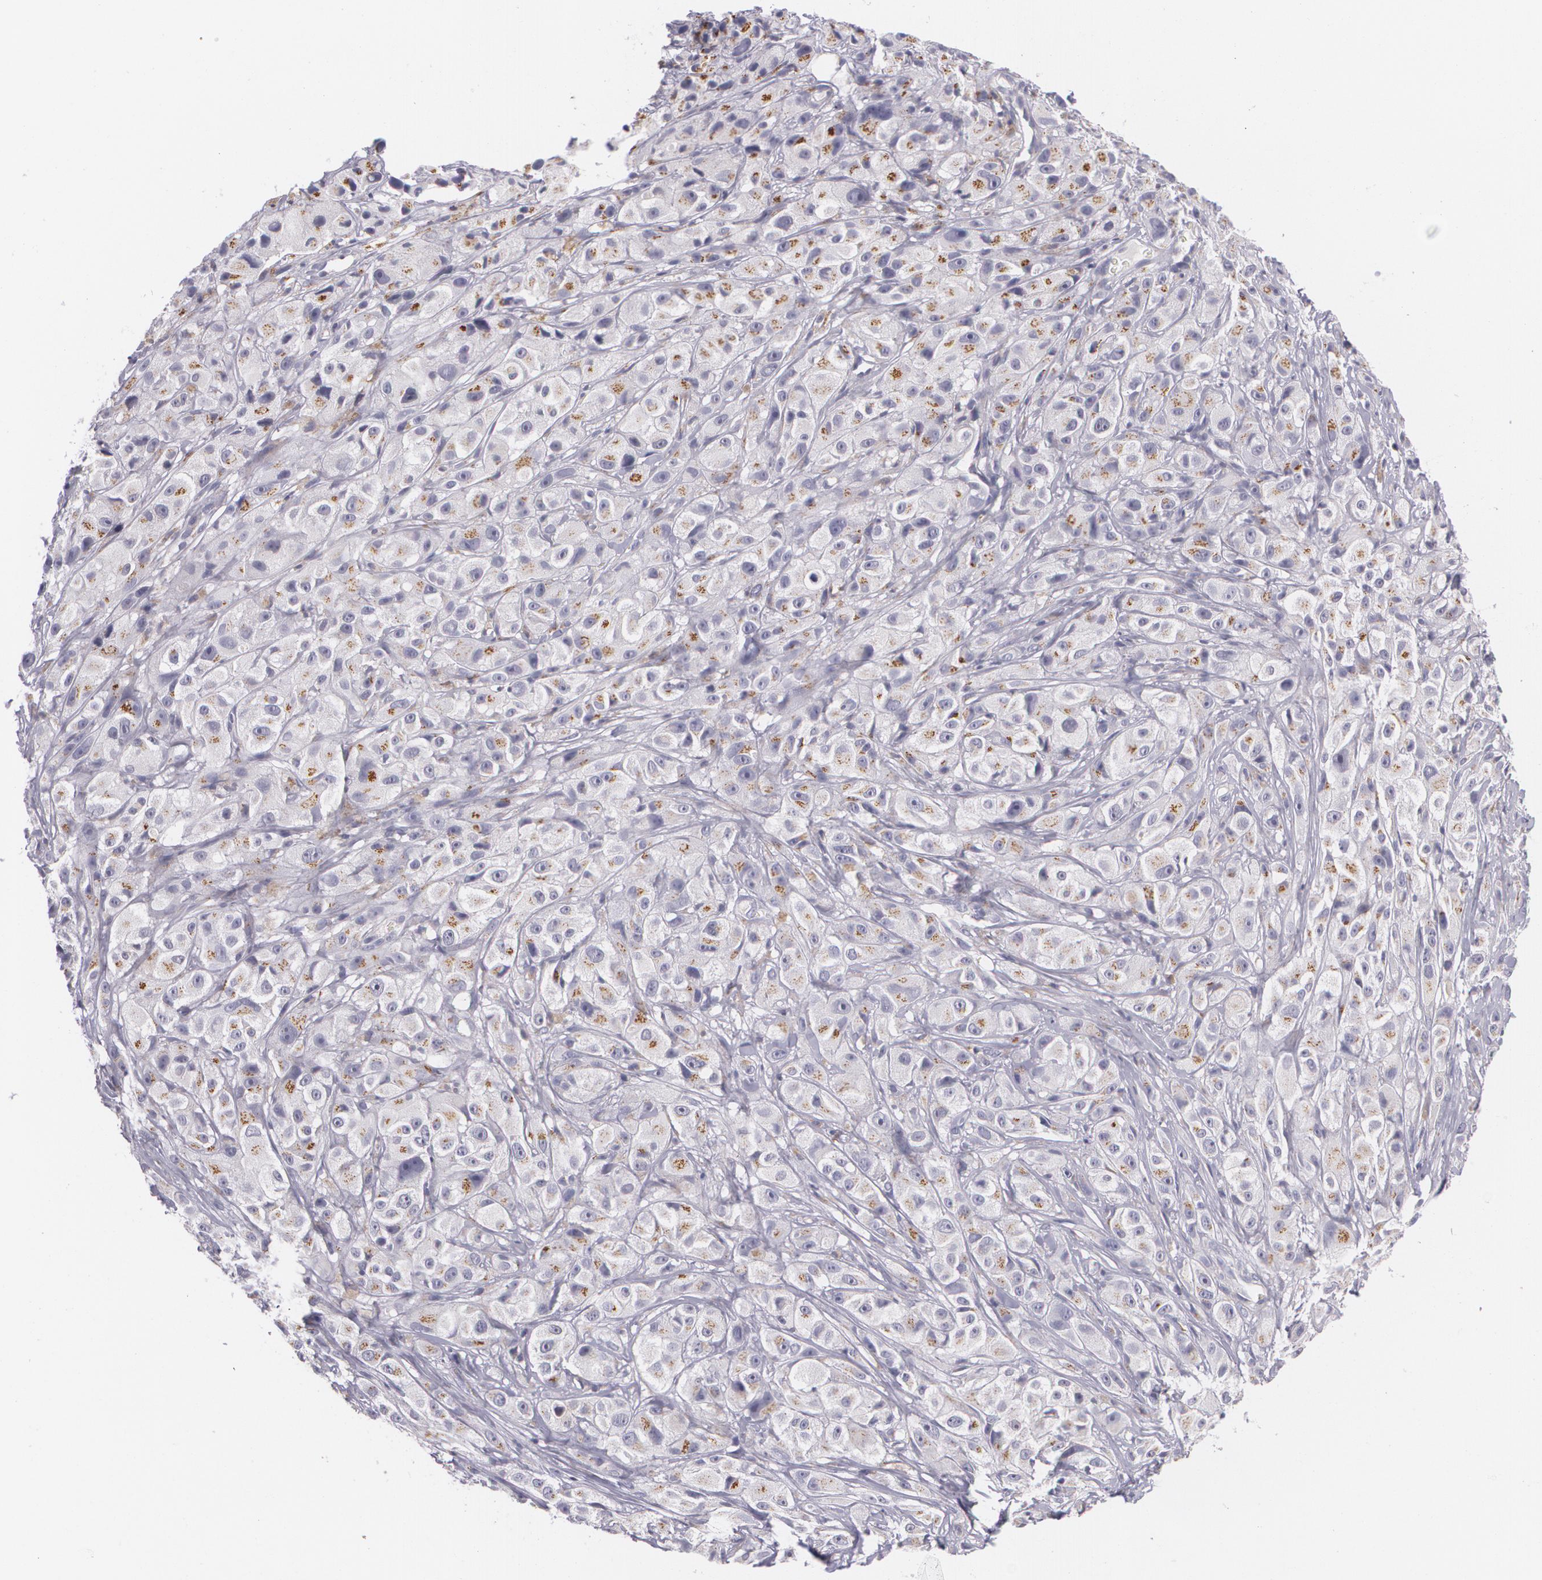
{"staining": {"intensity": "moderate", "quantity": ">75%", "location": "cytoplasmic/membranous"}, "tissue": "melanoma", "cell_type": "Tumor cells", "image_type": "cancer", "snomed": [{"axis": "morphology", "description": "Malignant melanoma, NOS"}, {"axis": "topography", "description": "Skin"}], "caption": "Malignant melanoma stained with DAB immunohistochemistry shows medium levels of moderate cytoplasmic/membranous staining in approximately >75% of tumor cells. The protein of interest is stained brown, and the nuclei are stained in blue (DAB (3,3'-diaminobenzidine) IHC with brightfield microscopy, high magnification).", "gene": "CILK1", "patient": {"sex": "male", "age": 56}}